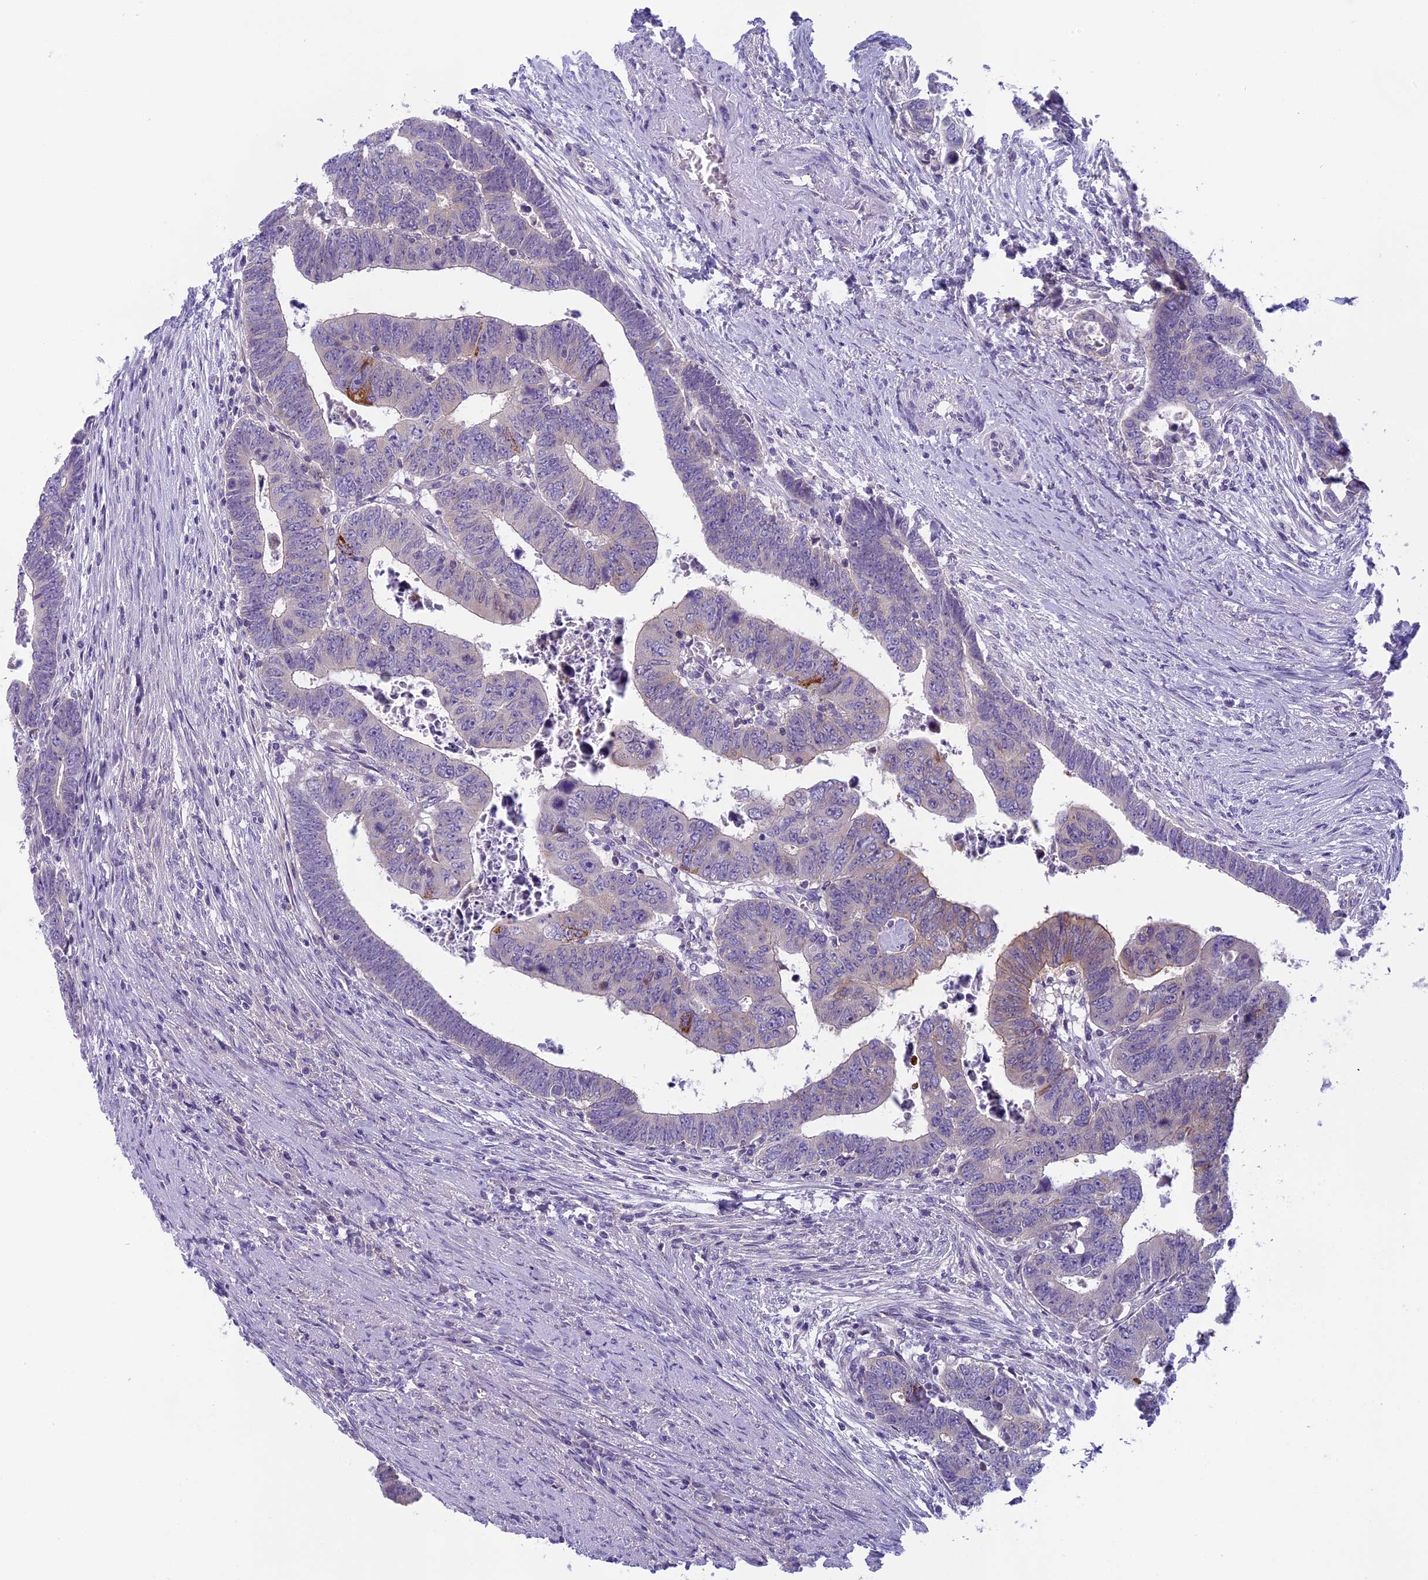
{"staining": {"intensity": "moderate", "quantity": "<25%", "location": "cytoplasmic/membranous"}, "tissue": "colorectal cancer", "cell_type": "Tumor cells", "image_type": "cancer", "snomed": [{"axis": "morphology", "description": "Normal tissue, NOS"}, {"axis": "morphology", "description": "Adenocarcinoma, NOS"}, {"axis": "topography", "description": "Rectum"}], "caption": "Immunohistochemistry (IHC) photomicrograph of human colorectal cancer (adenocarcinoma) stained for a protein (brown), which demonstrates low levels of moderate cytoplasmic/membranous staining in approximately <25% of tumor cells.", "gene": "ARHGEF37", "patient": {"sex": "female", "age": 65}}